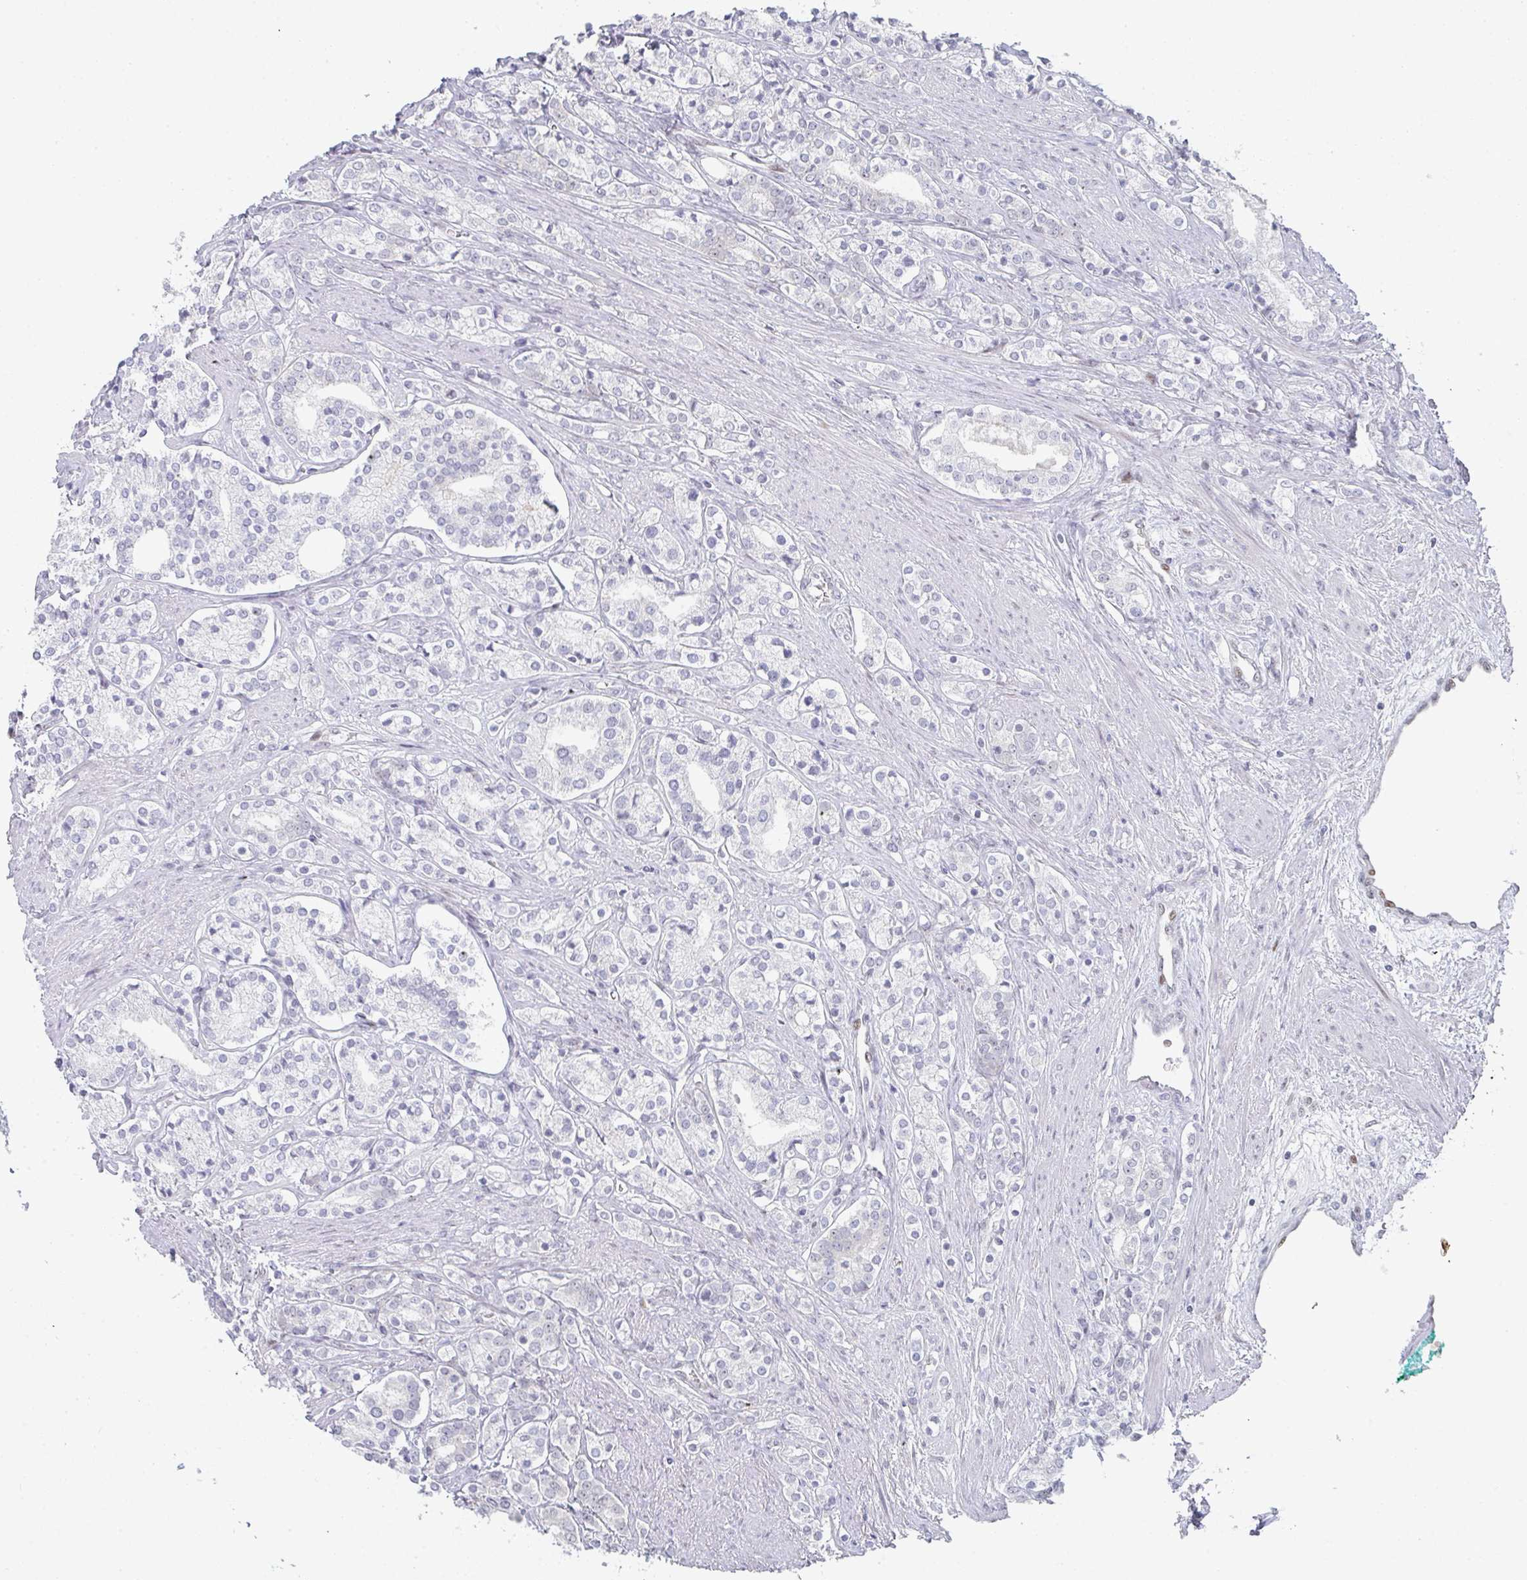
{"staining": {"intensity": "negative", "quantity": "none", "location": "none"}, "tissue": "prostate cancer", "cell_type": "Tumor cells", "image_type": "cancer", "snomed": [{"axis": "morphology", "description": "Adenocarcinoma, High grade"}, {"axis": "topography", "description": "Prostate"}], "caption": "Immunohistochemistry image of human adenocarcinoma (high-grade) (prostate) stained for a protein (brown), which demonstrates no staining in tumor cells. (Brightfield microscopy of DAB immunohistochemistry at high magnification).", "gene": "POU2AF2", "patient": {"sex": "male", "age": 58}}